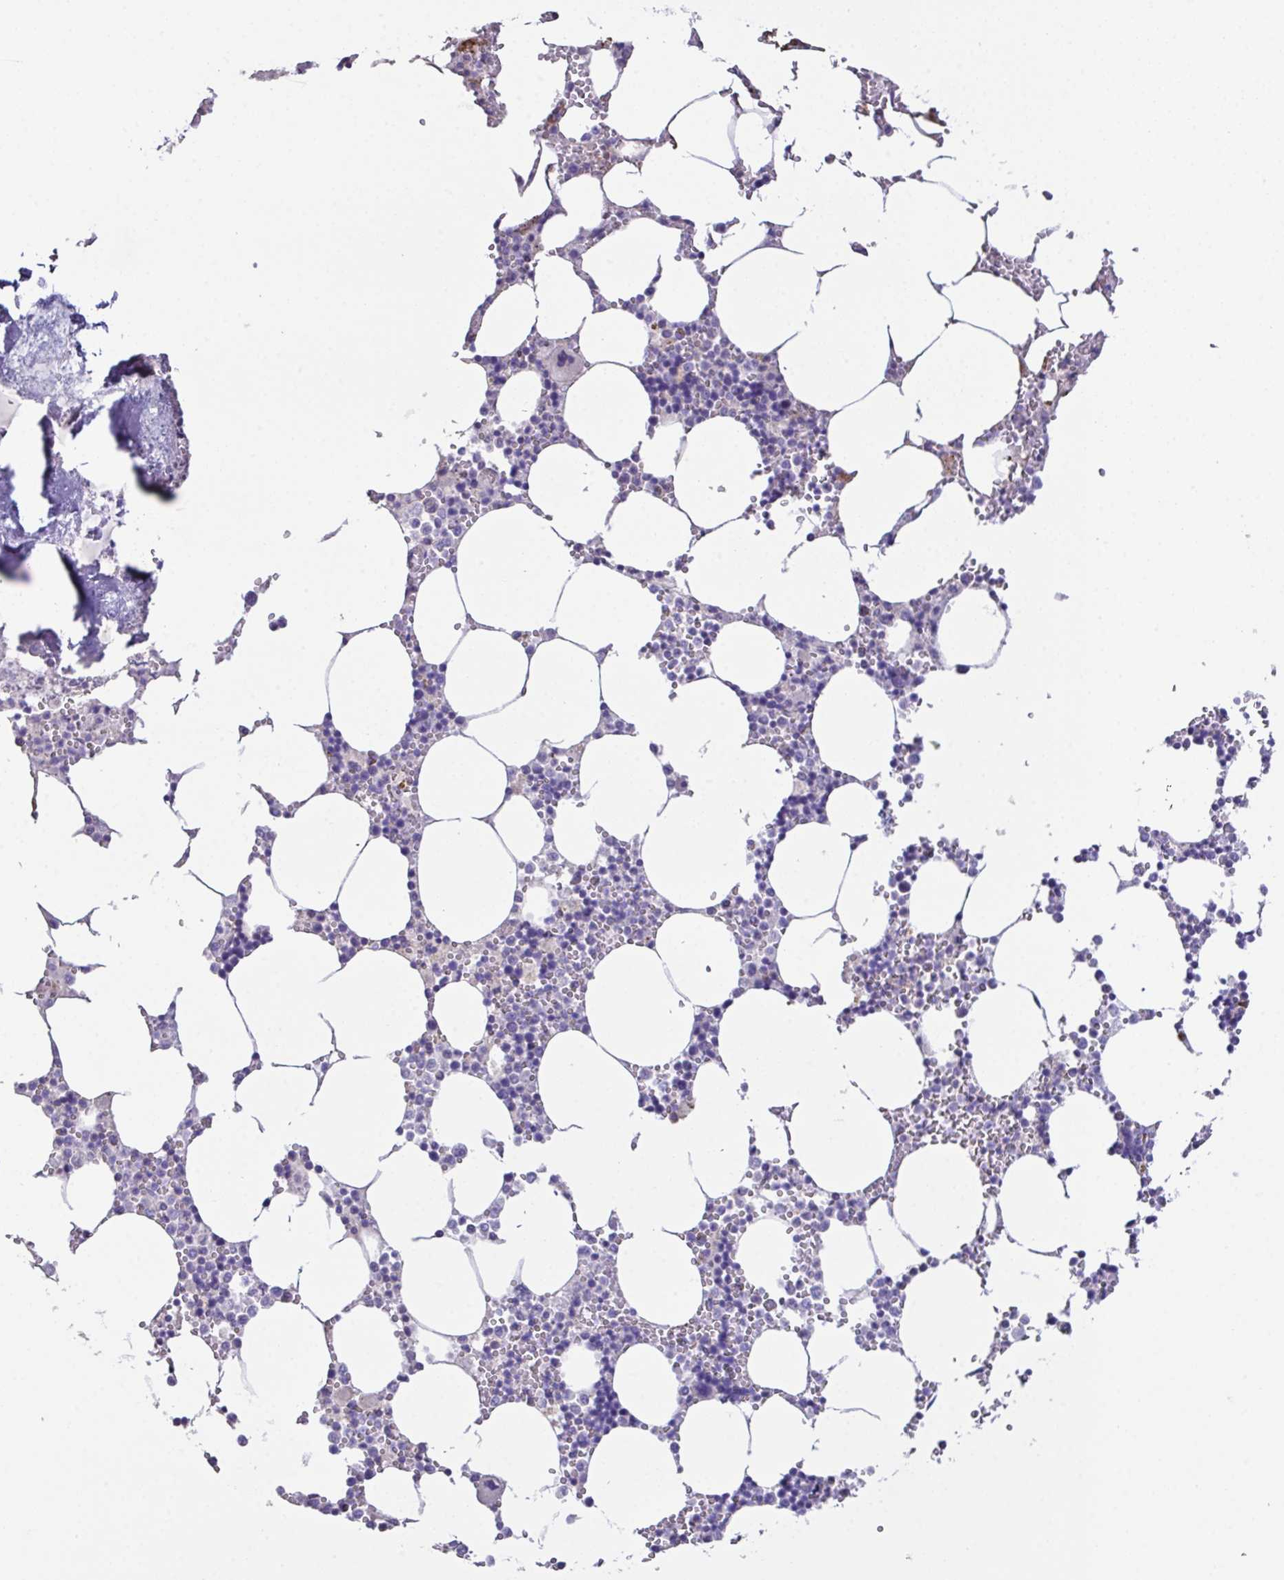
{"staining": {"intensity": "negative", "quantity": "none", "location": "none"}, "tissue": "bone marrow", "cell_type": "Hematopoietic cells", "image_type": "normal", "snomed": [{"axis": "morphology", "description": "Normal tissue, NOS"}, {"axis": "topography", "description": "Bone marrow"}], "caption": "IHC of normal human bone marrow demonstrates no expression in hematopoietic cells. Nuclei are stained in blue.", "gene": "MARCO", "patient": {"sex": "male", "age": 54}}